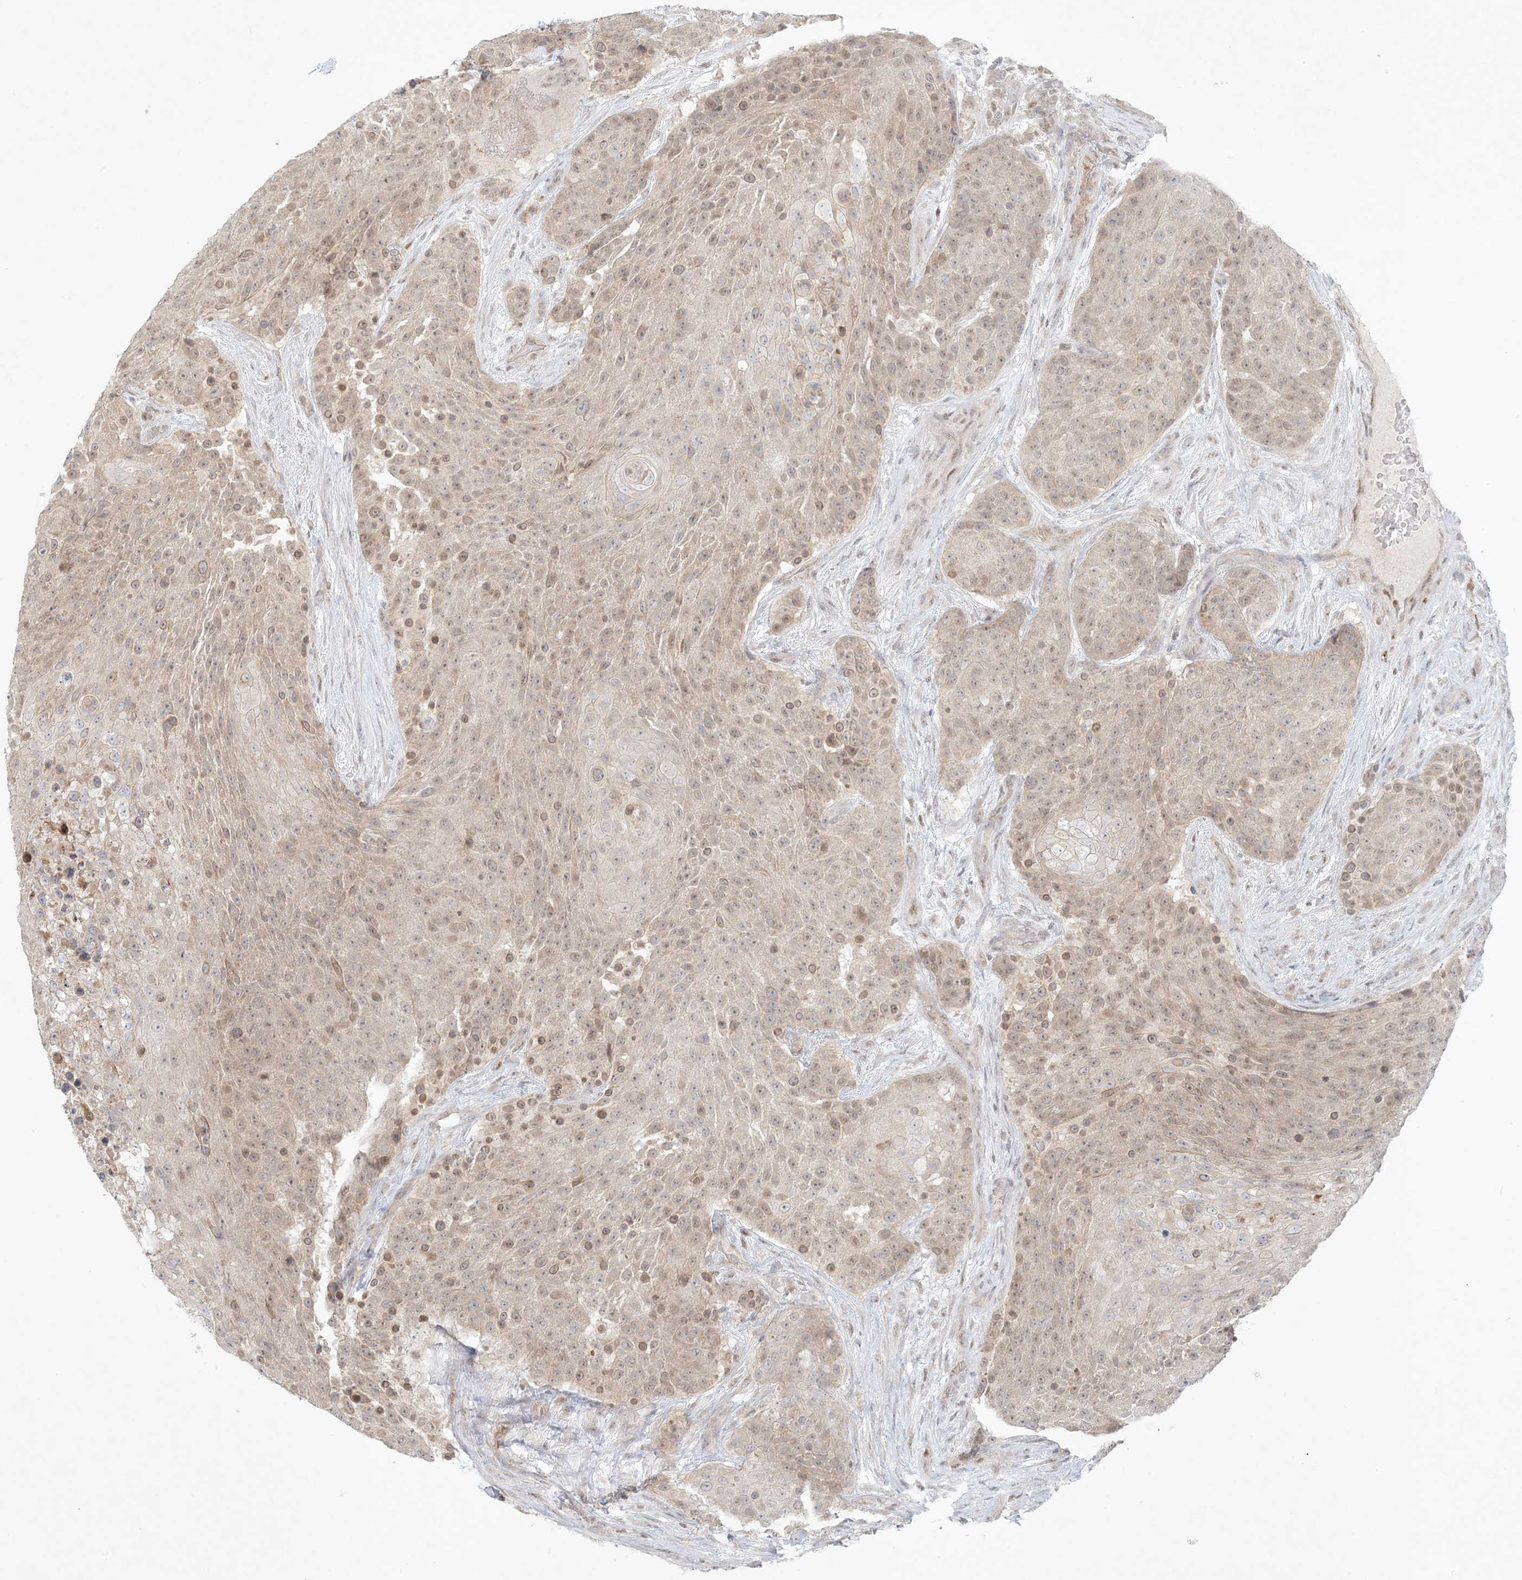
{"staining": {"intensity": "weak", "quantity": "25%-75%", "location": "nuclear"}, "tissue": "urothelial cancer", "cell_type": "Tumor cells", "image_type": "cancer", "snomed": [{"axis": "morphology", "description": "Urothelial carcinoma, High grade"}, {"axis": "topography", "description": "Urinary bladder"}], "caption": "The immunohistochemical stain shows weak nuclear positivity in tumor cells of urothelial carcinoma (high-grade) tissue.", "gene": "OBI1", "patient": {"sex": "female", "age": 63}}